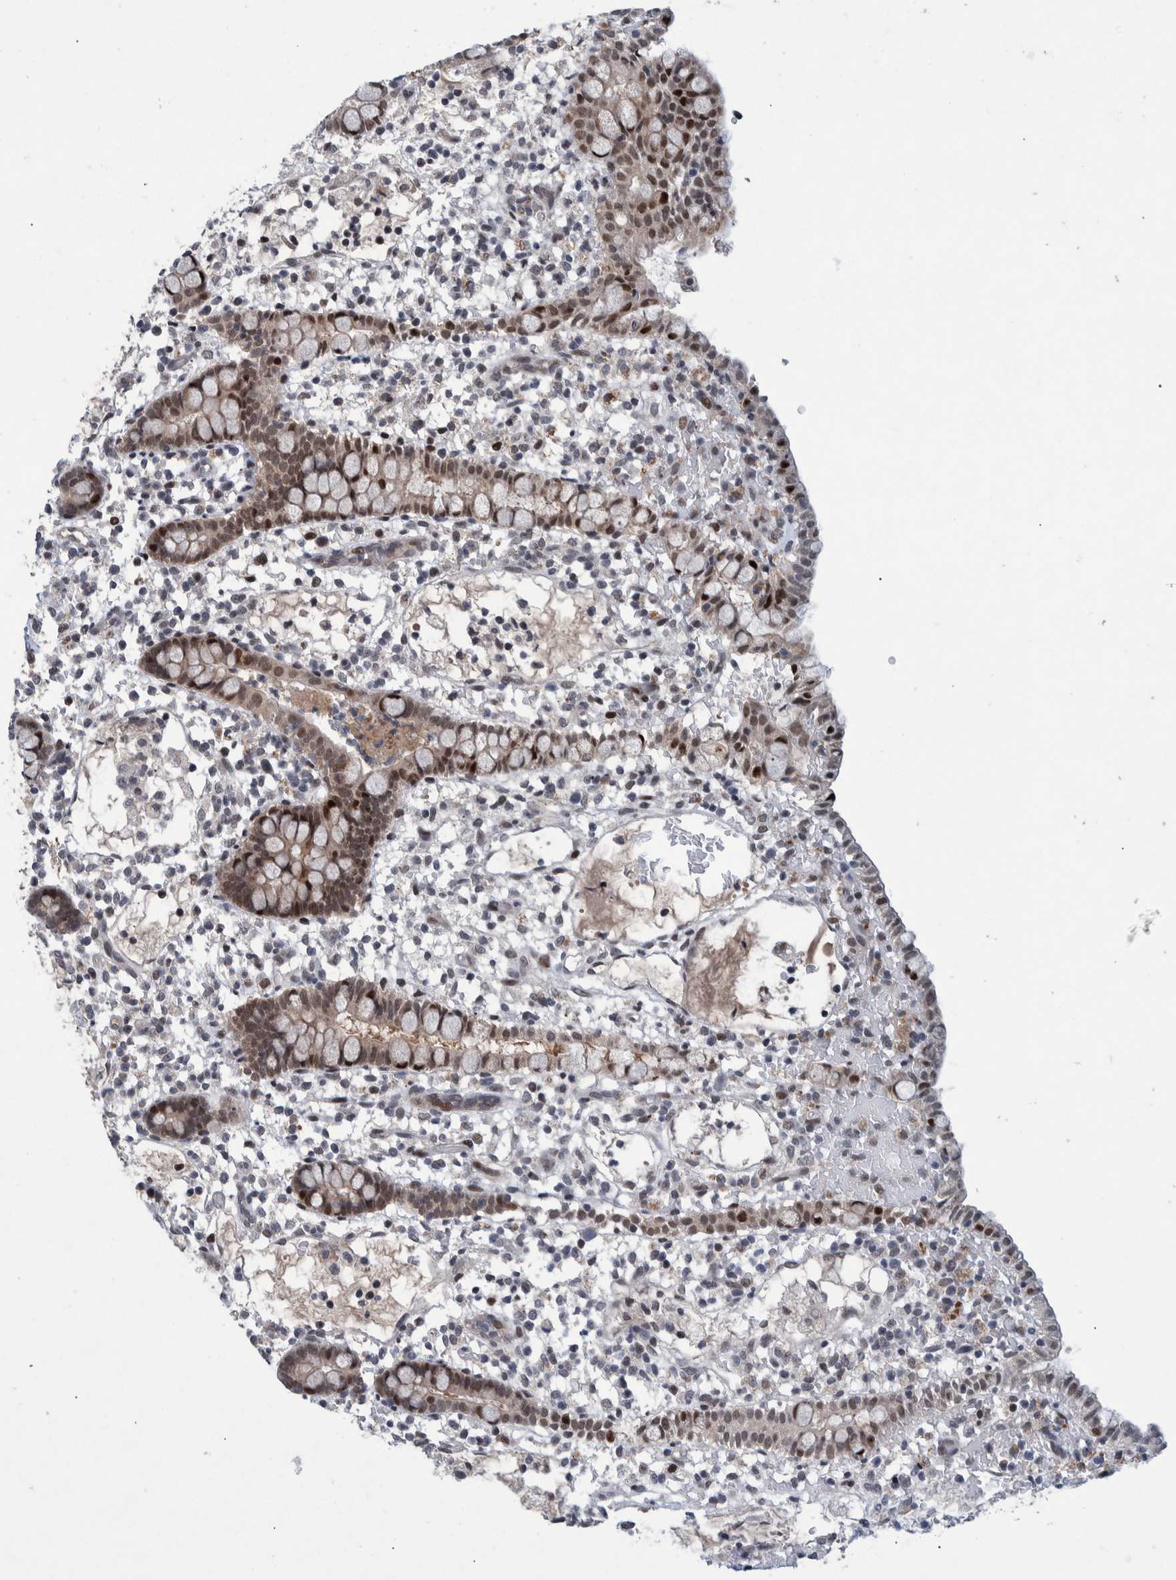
{"staining": {"intensity": "strong", "quantity": ">75%", "location": "cytoplasmic/membranous,nuclear"}, "tissue": "small intestine", "cell_type": "Glandular cells", "image_type": "normal", "snomed": [{"axis": "morphology", "description": "Normal tissue, NOS"}, {"axis": "morphology", "description": "Developmental malformation"}, {"axis": "topography", "description": "Small intestine"}], "caption": "Normal small intestine exhibits strong cytoplasmic/membranous,nuclear staining in about >75% of glandular cells, visualized by immunohistochemistry.", "gene": "ESRP1", "patient": {"sex": "male"}}